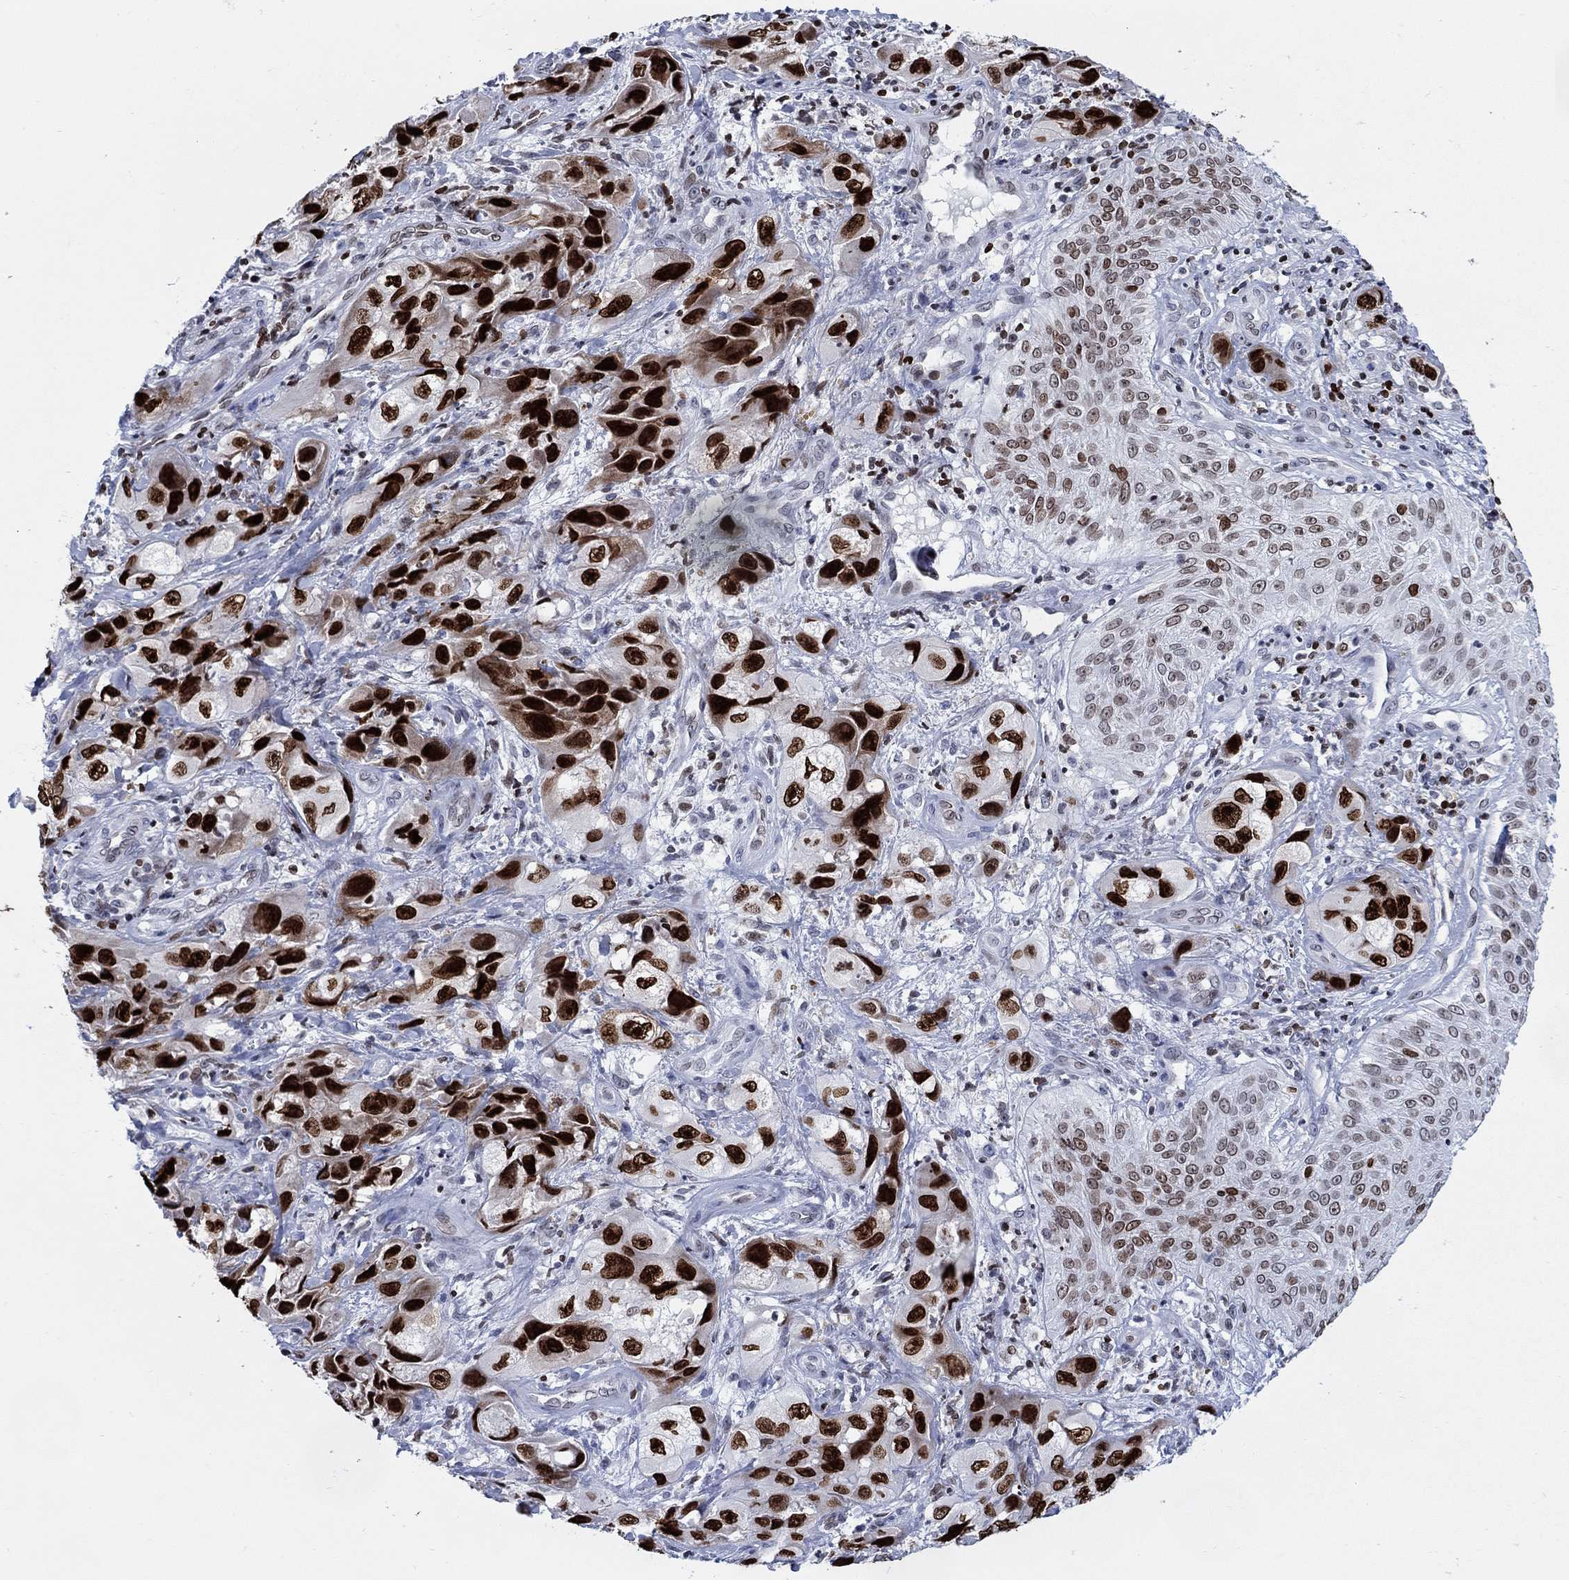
{"staining": {"intensity": "strong", "quantity": "25%-75%", "location": "nuclear"}, "tissue": "skin cancer", "cell_type": "Tumor cells", "image_type": "cancer", "snomed": [{"axis": "morphology", "description": "Squamous cell carcinoma, NOS"}, {"axis": "topography", "description": "Skin"}, {"axis": "topography", "description": "Subcutis"}], "caption": "An immunohistochemistry (IHC) histopathology image of tumor tissue is shown. Protein staining in brown labels strong nuclear positivity in skin cancer within tumor cells.", "gene": "HMGA1", "patient": {"sex": "male", "age": 73}}